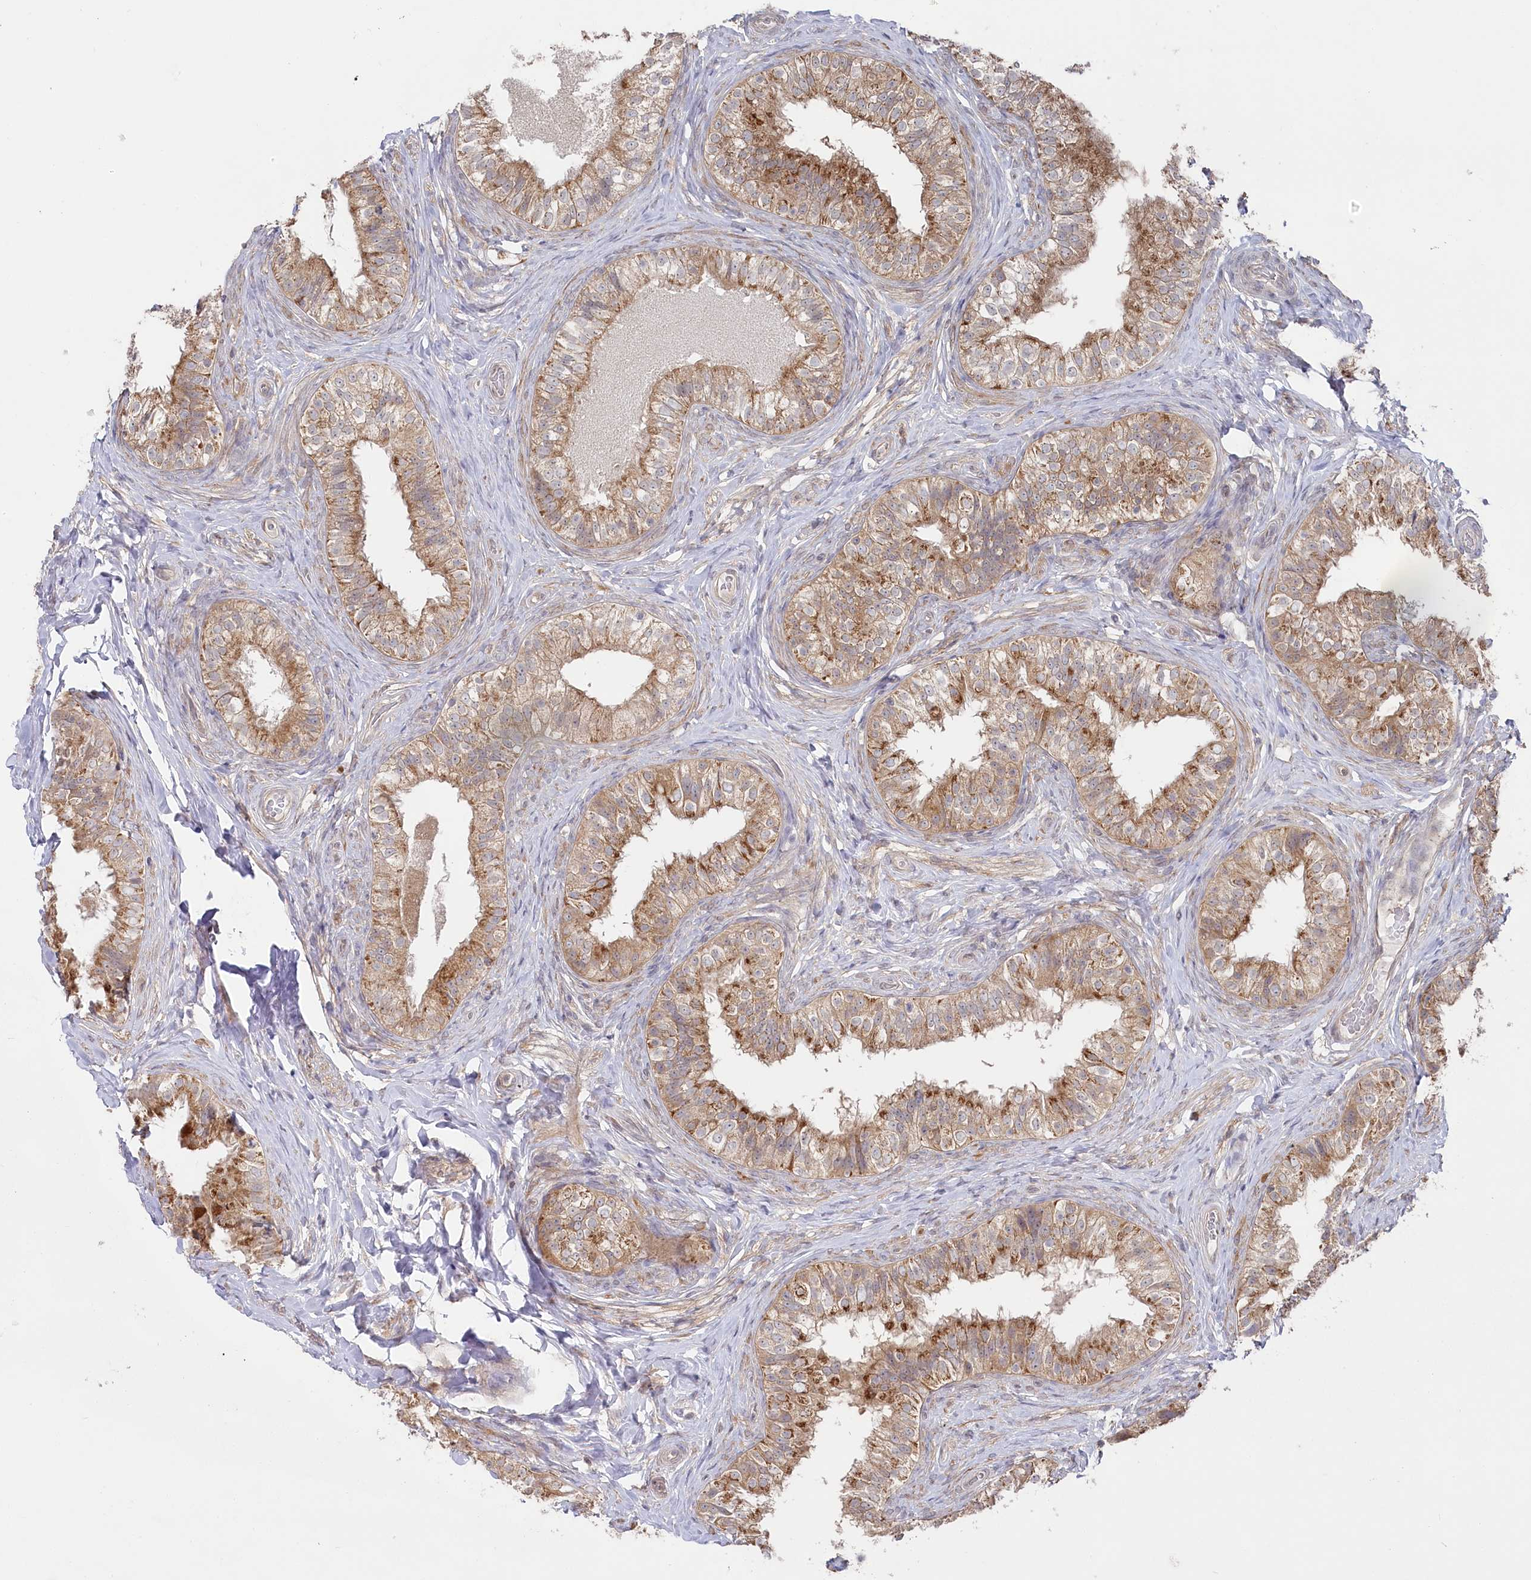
{"staining": {"intensity": "strong", "quantity": "25%-75%", "location": "cytoplasmic/membranous"}, "tissue": "epididymis", "cell_type": "Glandular cells", "image_type": "normal", "snomed": [{"axis": "morphology", "description": "Normal tissue, NOS"}, {"axis": "topography", "description": "Epididymis"}], "caption": "Glandular cells show high levels of strong cytoplasmic/membranous staining in approximately 25%-75% of cells in unremarkable human epididymis.", "gene": "AAMDC", "patient": {"sex": "male", "age": 49}}